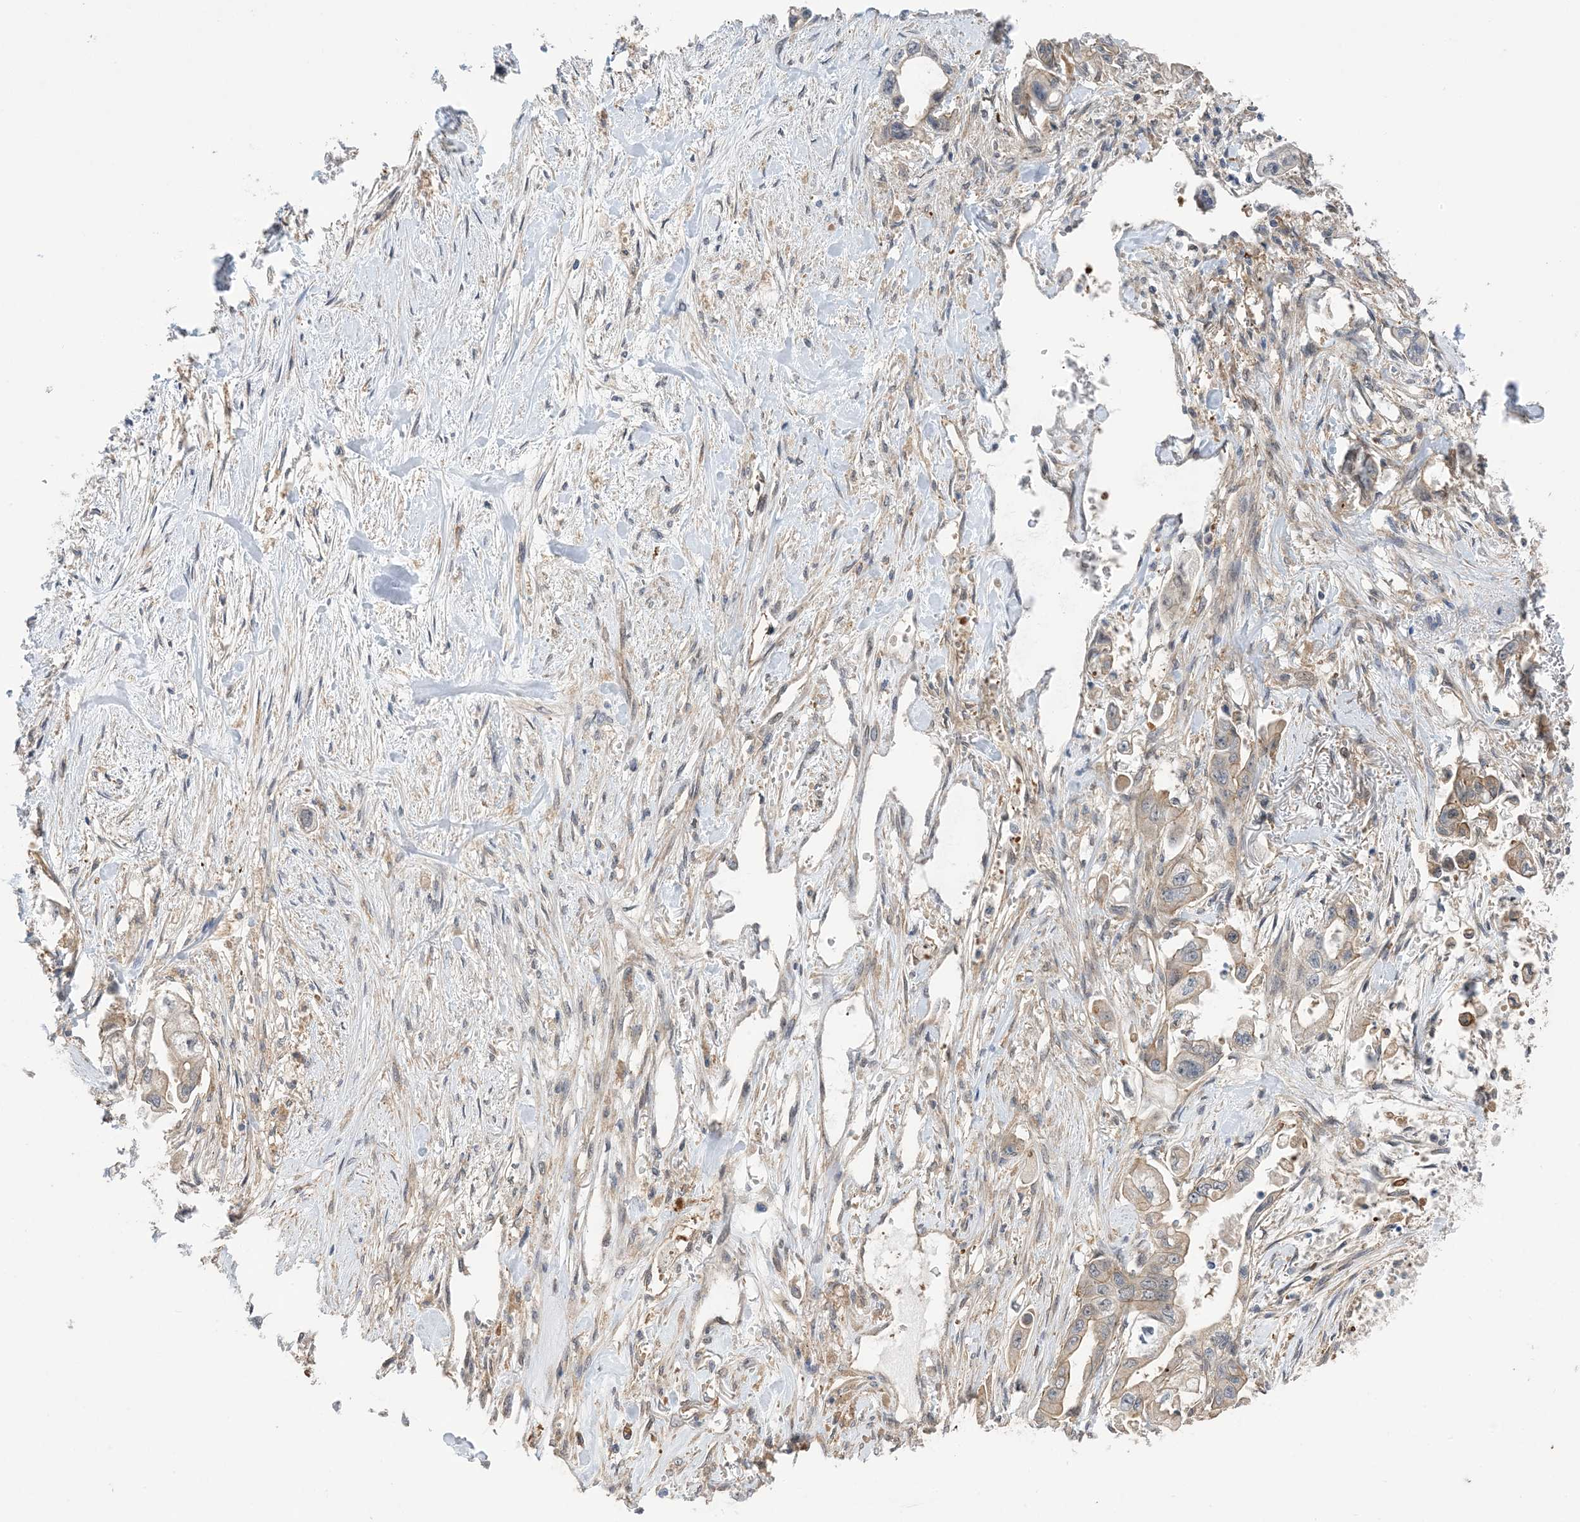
{"staining": {"intensity": "weak", "quantity": "<25%", "location": "cytoplasmic/membranous"}, "tissue": "stomach cancer", "cell_type": "Tumor cells", "image_type": "cancer", "snomed": [{"axis": "morphology", "description": "Adenocarcinoma, NOS"}, {"axis": "topography", "description": "Stomach"}], "caption": "DAB immunohistochemical staining of stomach adenocarcinoma demonstrates no significant expression in tumor cells. (Stains: DAB immunohistochemistry with hematoxylin counter stain, Microscopy: brightfield microscopy at high magnification).", "gene": "ZNF8", "patient": {"sex": "male", "age": 62}}